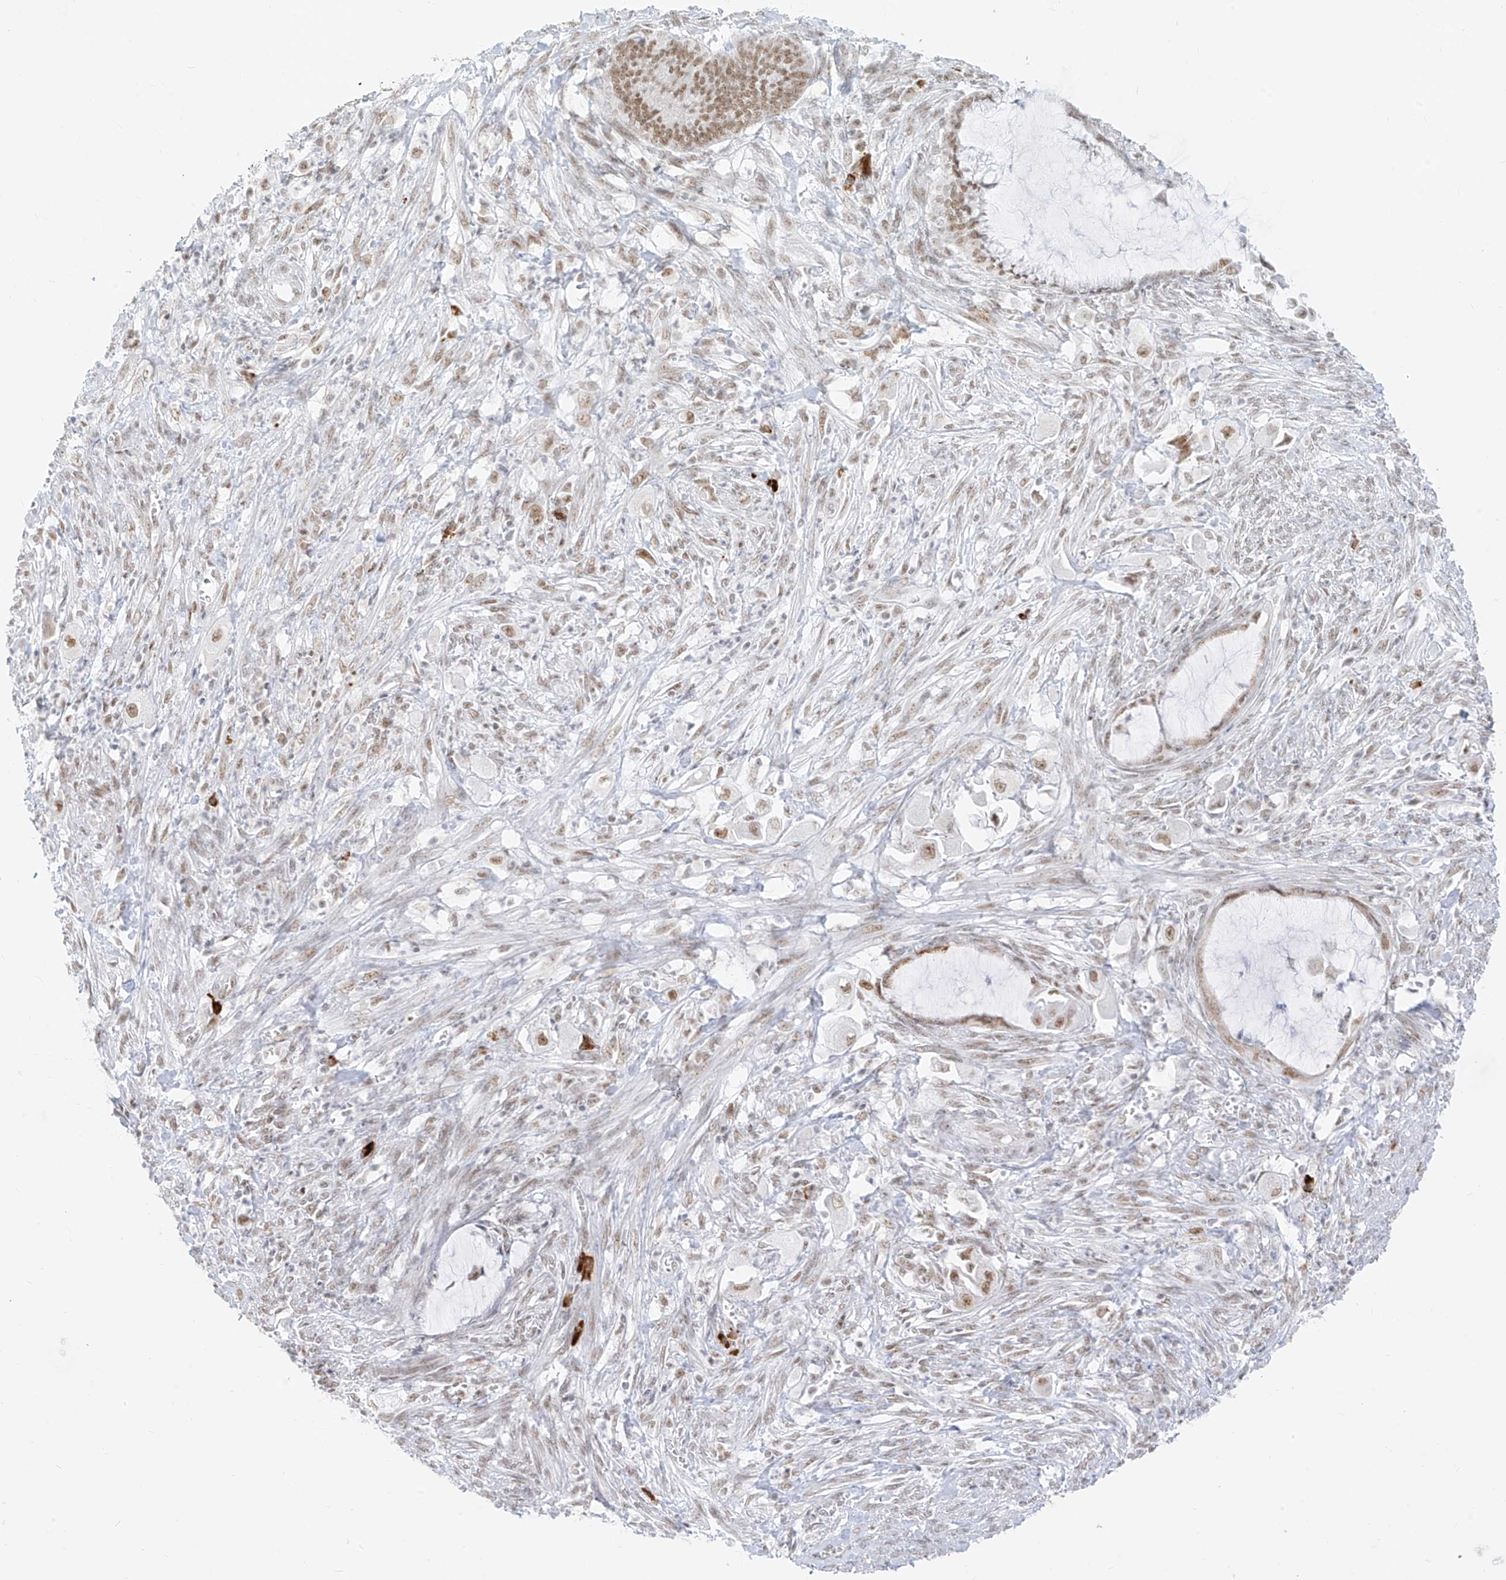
{"staining": {"intensity": "moderate", "quantity": ">75%", "location": "nuclear"}, "tissue": "endometrial cancer", "cell_type": "Tumor cells", "image_type": "cancer", "snomed": [{"axis": "morphology", "description": "Adenocarcinoma, NOS"}, {"axis": "topography", "description": "Endometrium"}], "caption": "Moderate nuclear positivity is seen in approximately >75% of tumor cells in endometrial cancer (adenocarcinoma).", "gene": "SUPT5H", "patient": {"sex": "female", "age": 86}}